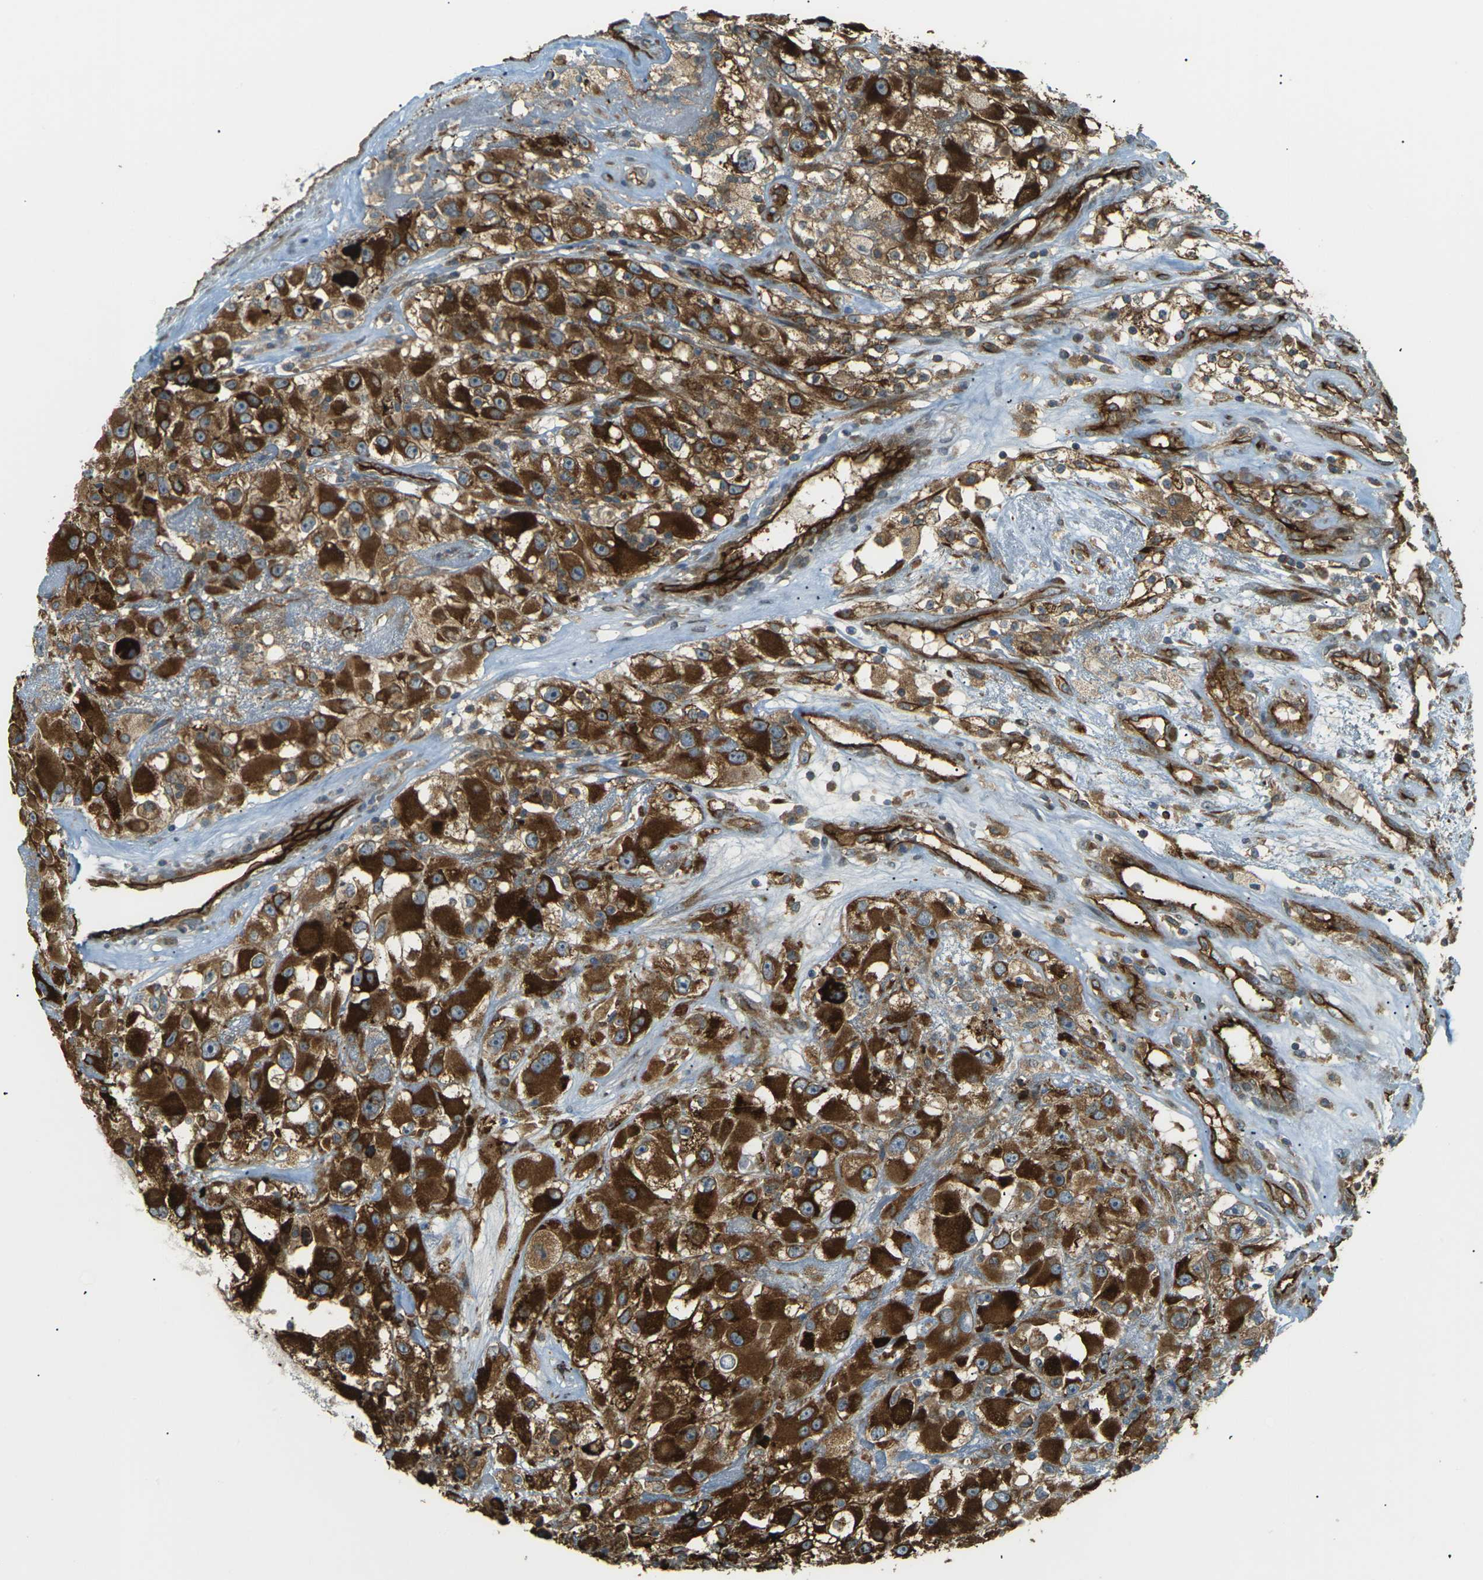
{"staining": {"intensity": "strong", "quantity": ">75%", "location": "cytoplasmic/membranous"}, "tissue": "renal cancer", "cell_type": "Tumor cells", "image_type": "cancer", "snomed": [{"axis": "morphology", "description": "Adenocarcinoma, NOS"}, {"axis": "topography", "description": "Kidney"}], "caption": "Protein staining shows strong cytoplasmic/membranous expression in about >75% of tumor cells in renal cancer. (Brightfield microscopy of DAB IHC at high magnification).", "gene": "S1PR1", "patient": {"sex": "female", "age": 52}}